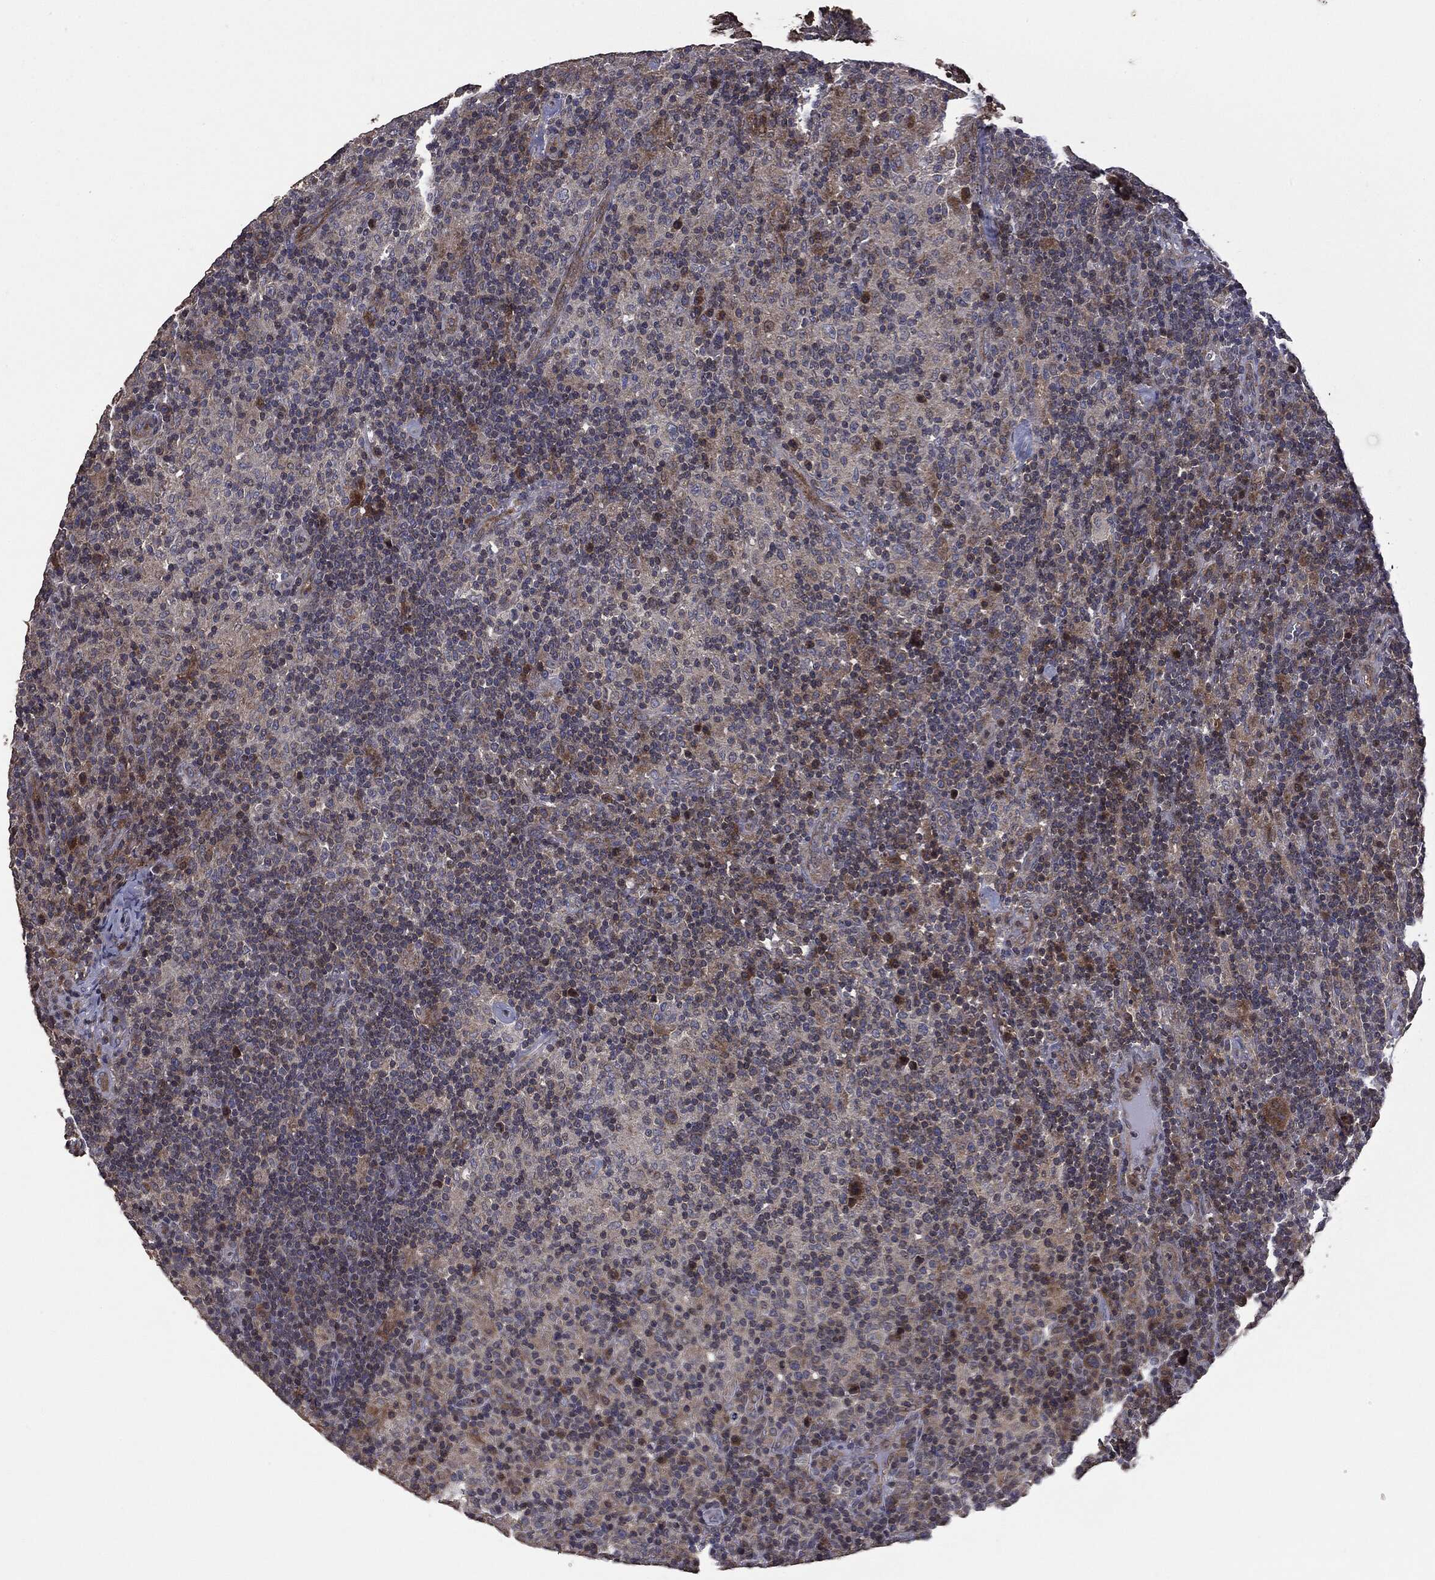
{"staining": {"intensity": "moderate", "quantity": "<25%", "location": "cytoplasmic/membranous"}, "tissue": "lymphoma", "cell_type": "Tumor cells", "image_type": "cancer", "snomed": [{"axis": "morphology", "description": "Hodgkin's disease, NOS"}, {"axis": "topography", "description": "Lymph node"}], "caption": "Immunohistochemistry (IHC) histopathology image of neoplastic tissue: Hodgkin's disease stained using IHC shows low levels of moderate protein expression localized specifically in the cytoplasmic/membranous of tumor cells, appearing as a cytoplasmic/membranous brown color.", "gene": "MTOR", "patient": {"sex": "male", "age": 70}}